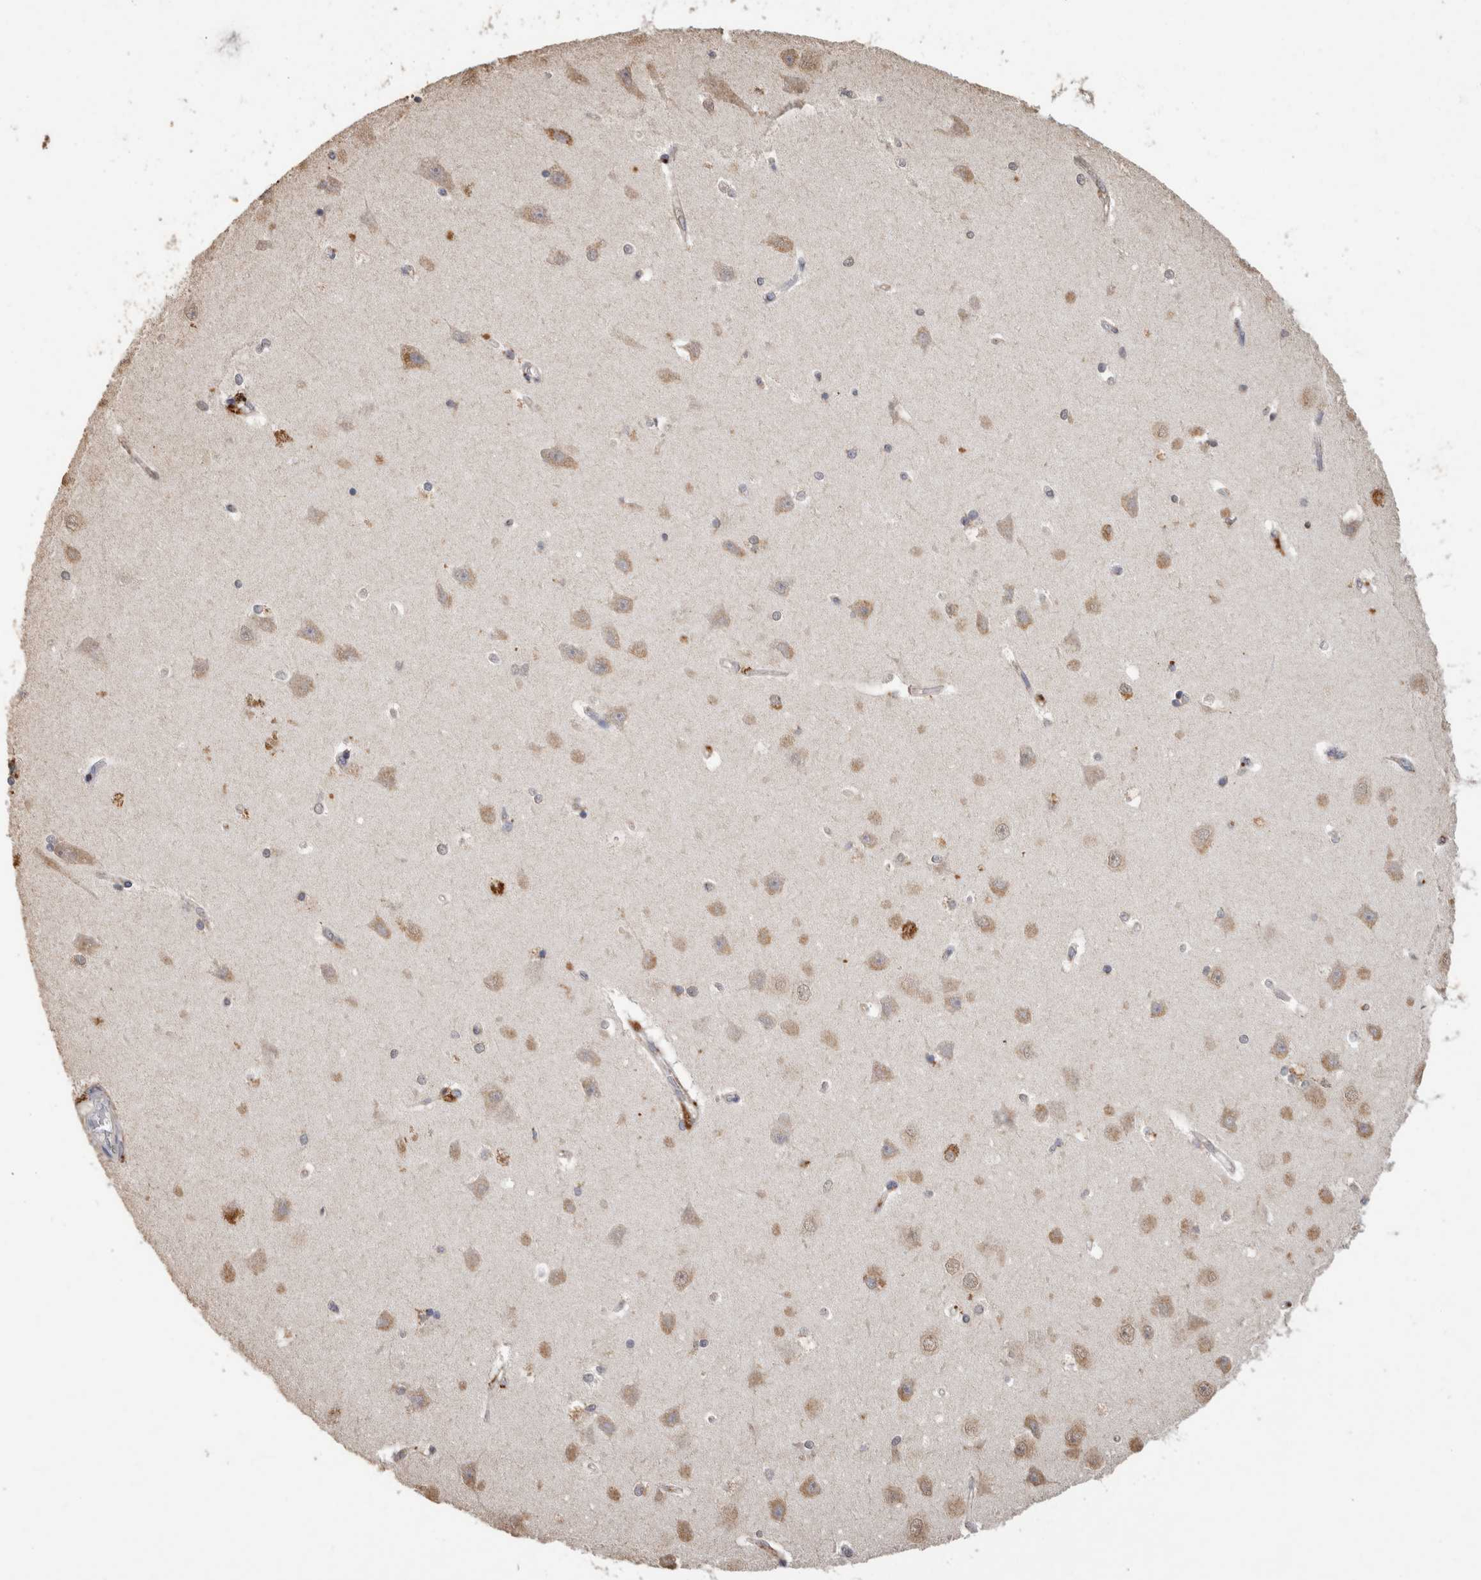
{"staining": {"intensity": "moderate", "quantity": "<25%", "location": "cytoplasmic/membranous,nuclear"}, "tissue": "hippocampus", "cell_type": "Glial cells", "image_type": "normal", "snomed": [{"axis": "morphology", "description": "Normal tissue, NOS"}, {"axis": "topography", "description": "Hippocampus"}], "caption": "A high-resolution photomicrograph shows immunohistochemistry (IHC) staining of benign hippocampus, which demonstrates moderate cytoplasmic/membranous,nuclear expression in about <25% of glial cells. Using DAB (brown) and hematoxylin (blue) stains, captured at high magnification using brightfield microscopy.", "gene": "ARSA", "patient": {"sex": "male", "age": 45}}